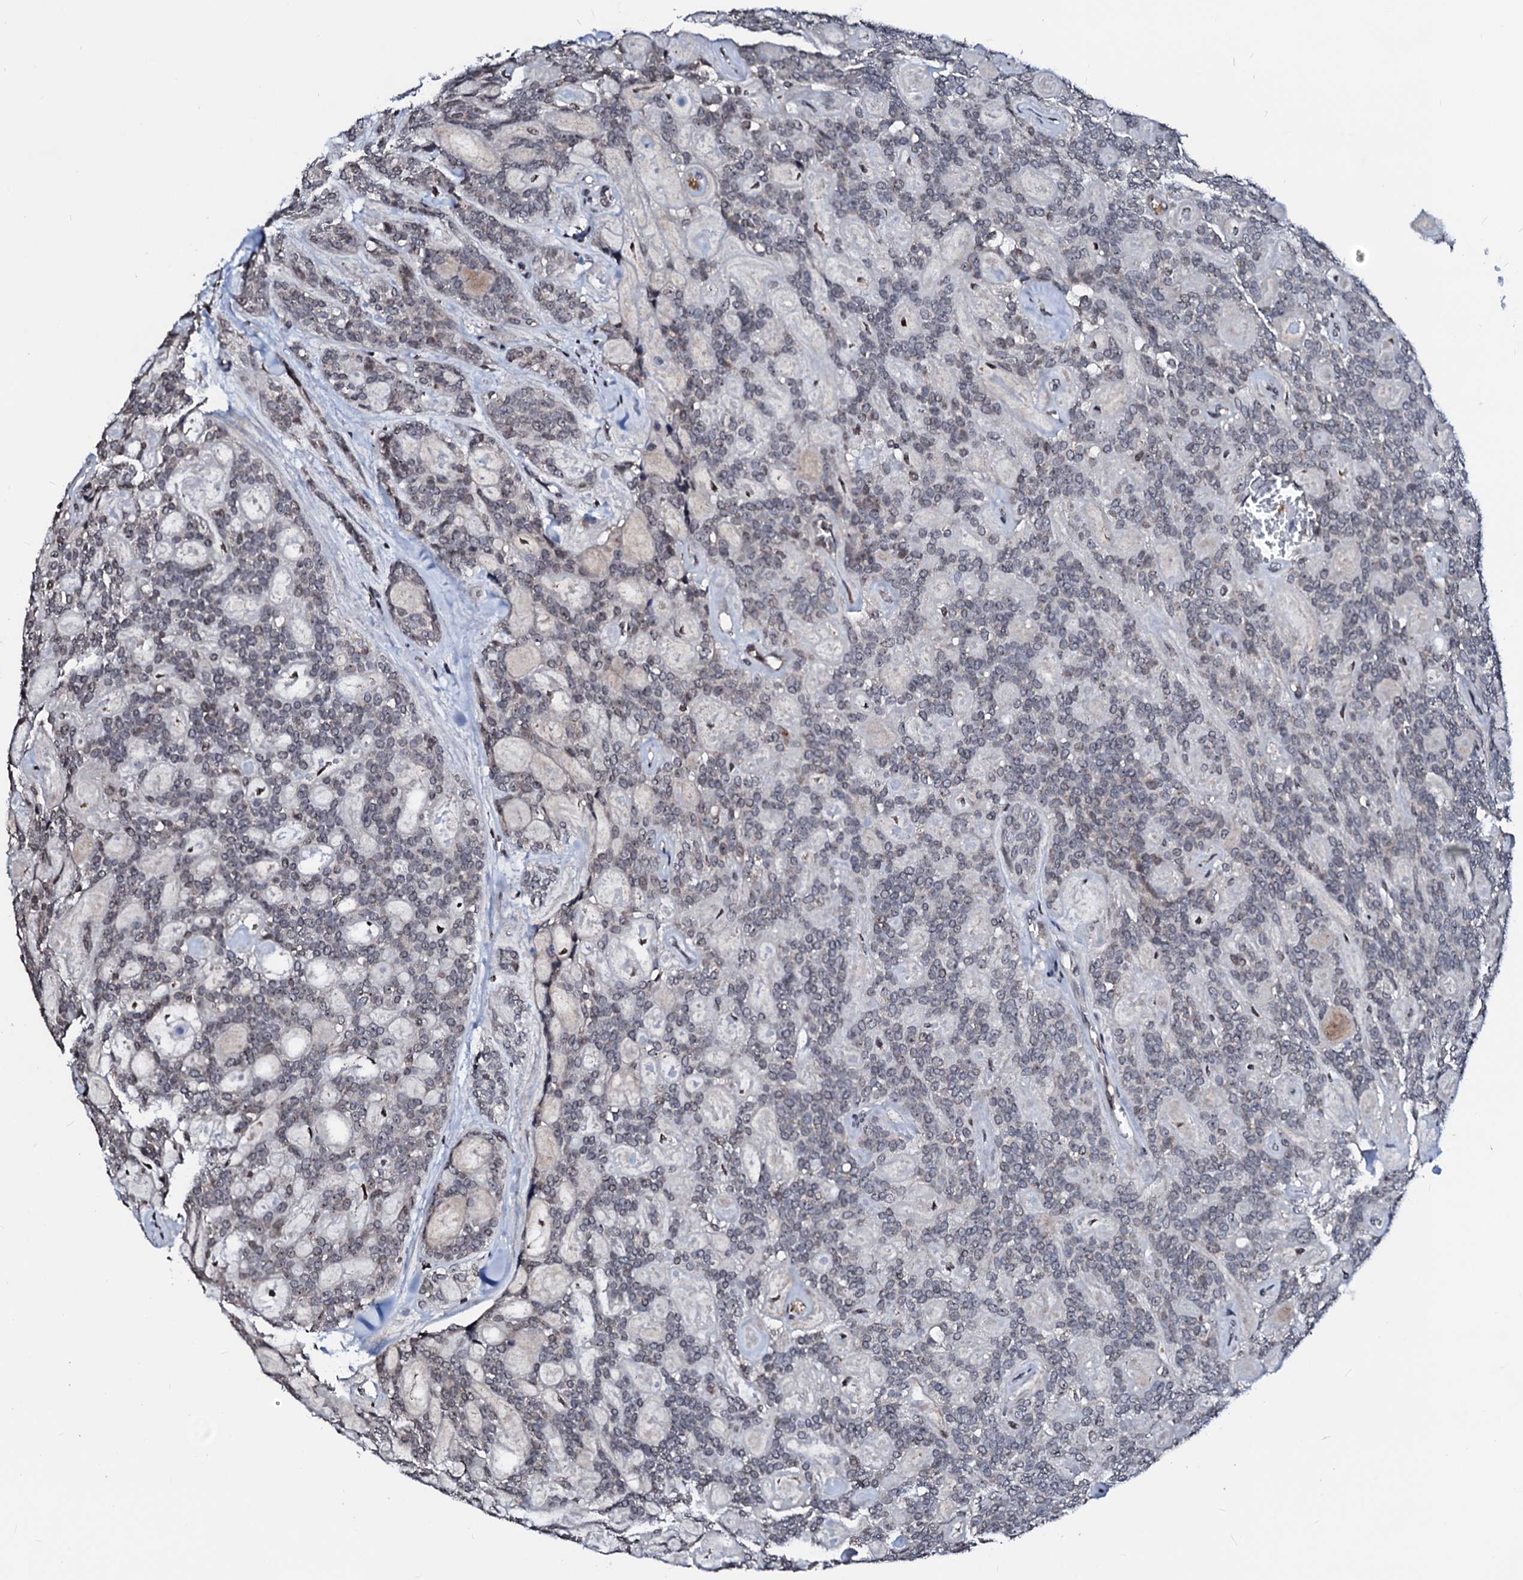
{"staining": {"intensity": "negative", "quantity": "none", "location": "none"}, "tissue": "head and neck cancer", "cell_type": "Tumor cells", "image_type": "cancer", "snomed": [{"axis": "morphology", "description": "Adenocarcinoma, NOS"}, {"axis": "topography", "description": "Head-Neck"}], "caption": "This is an IHC histopathology image of head and neck cancer. There is no positivity in tumor cells.", "gene": "LSM11", "patient": {"sex": "male", "age": 66}}